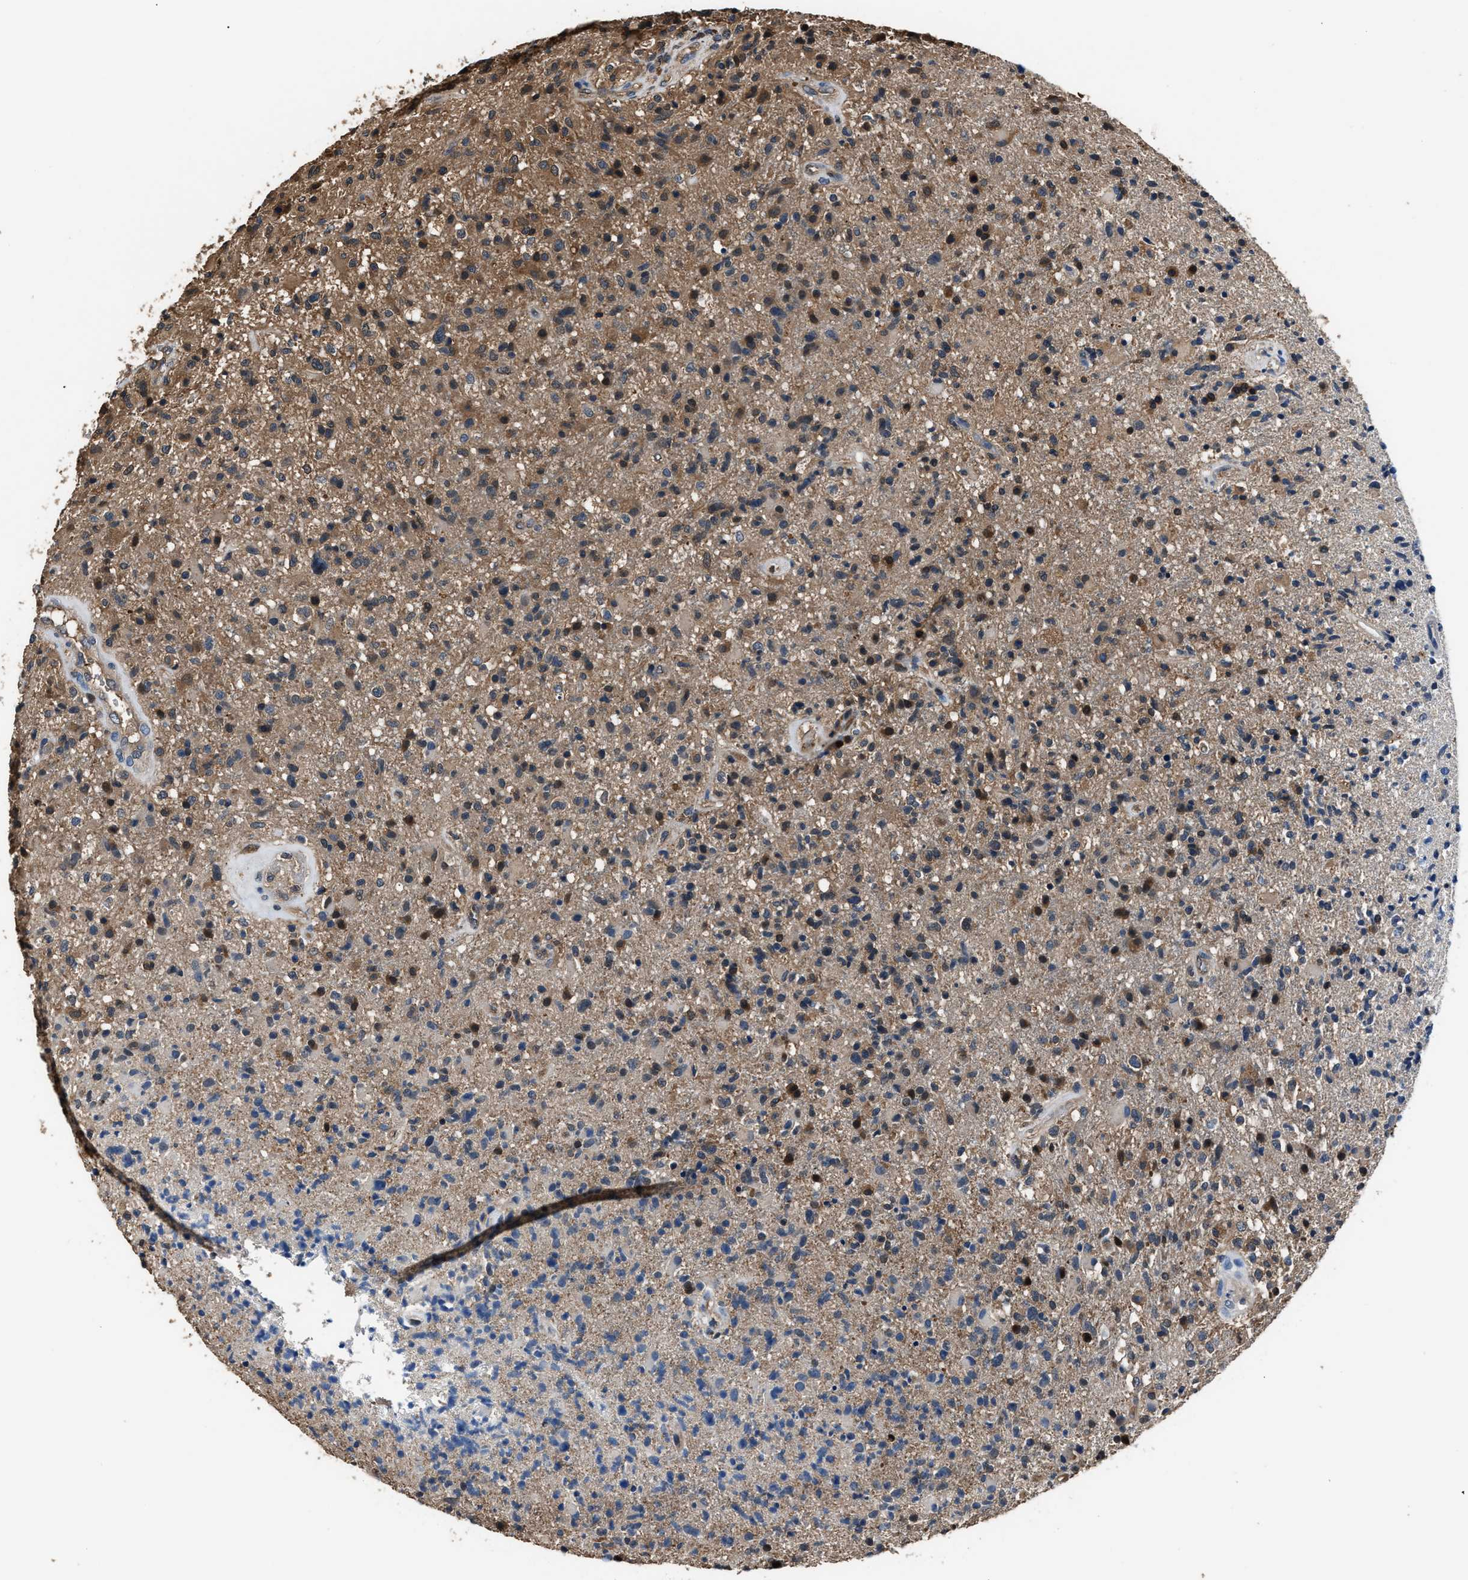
{"staining": {"intensity": "moderate", "quantity": ">75%", "location": "cytoplasmic/membranous"}, "tissue": "glioma", "cell_type": "Tumor cells", "image_type": "cancer", "snomed": [{"axis": "morphology", "description": "Glioma, malignant, High grade"}, {"axis": "topography", "description": "Brain"}], "caption": "Malignant glioma (high-grade) stained with immunohistochemistry shows moderate cytoplasmic/membranous staining in approximately >75% of tumor cells. The protein is stained brown, and the nuclei are stained in blue (DAB (3,3'-diaminobenzidine) IHC with brightfield microscopy, high magnification).", "gene": "GSTP1", "patient": {"sex": "male", "age": 72}}